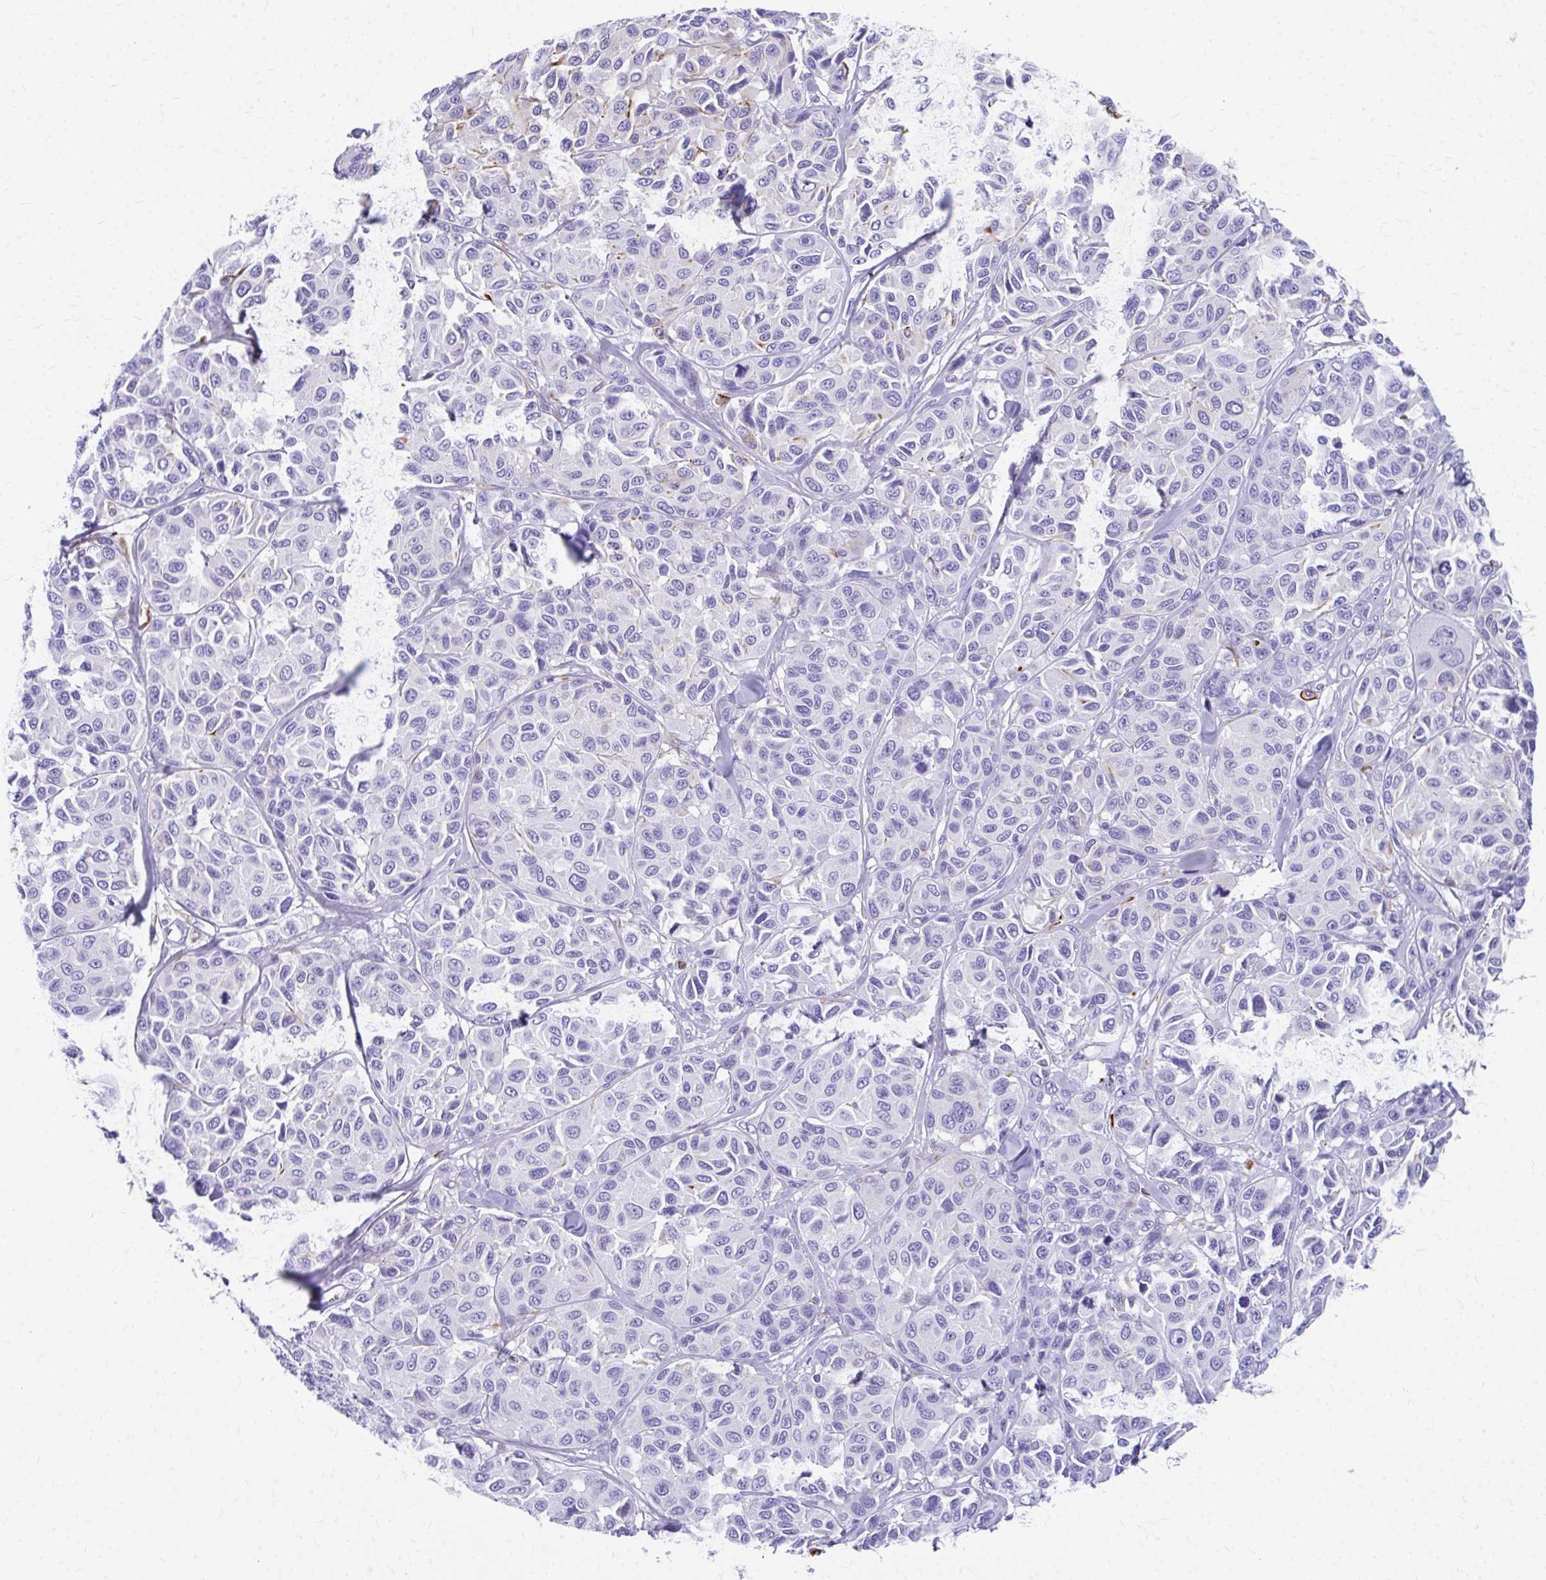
{"staining": {"intensity": "negative", "quantity": "none", "location": "none"}, "tissue": "melanoma", "cell_type": "Tumor cells", "image_type": "cancer", "snomed": [{"axis": "morphology", "description": "Malignant melanoma, NOS"}, {"axis": "topography", "description": "Skin"}], "caption": "Tumor cells show no significant protein staining in malignant melanoma.", "gene": "ZNF699", "patient": {"sex": "female", "age": 66}}